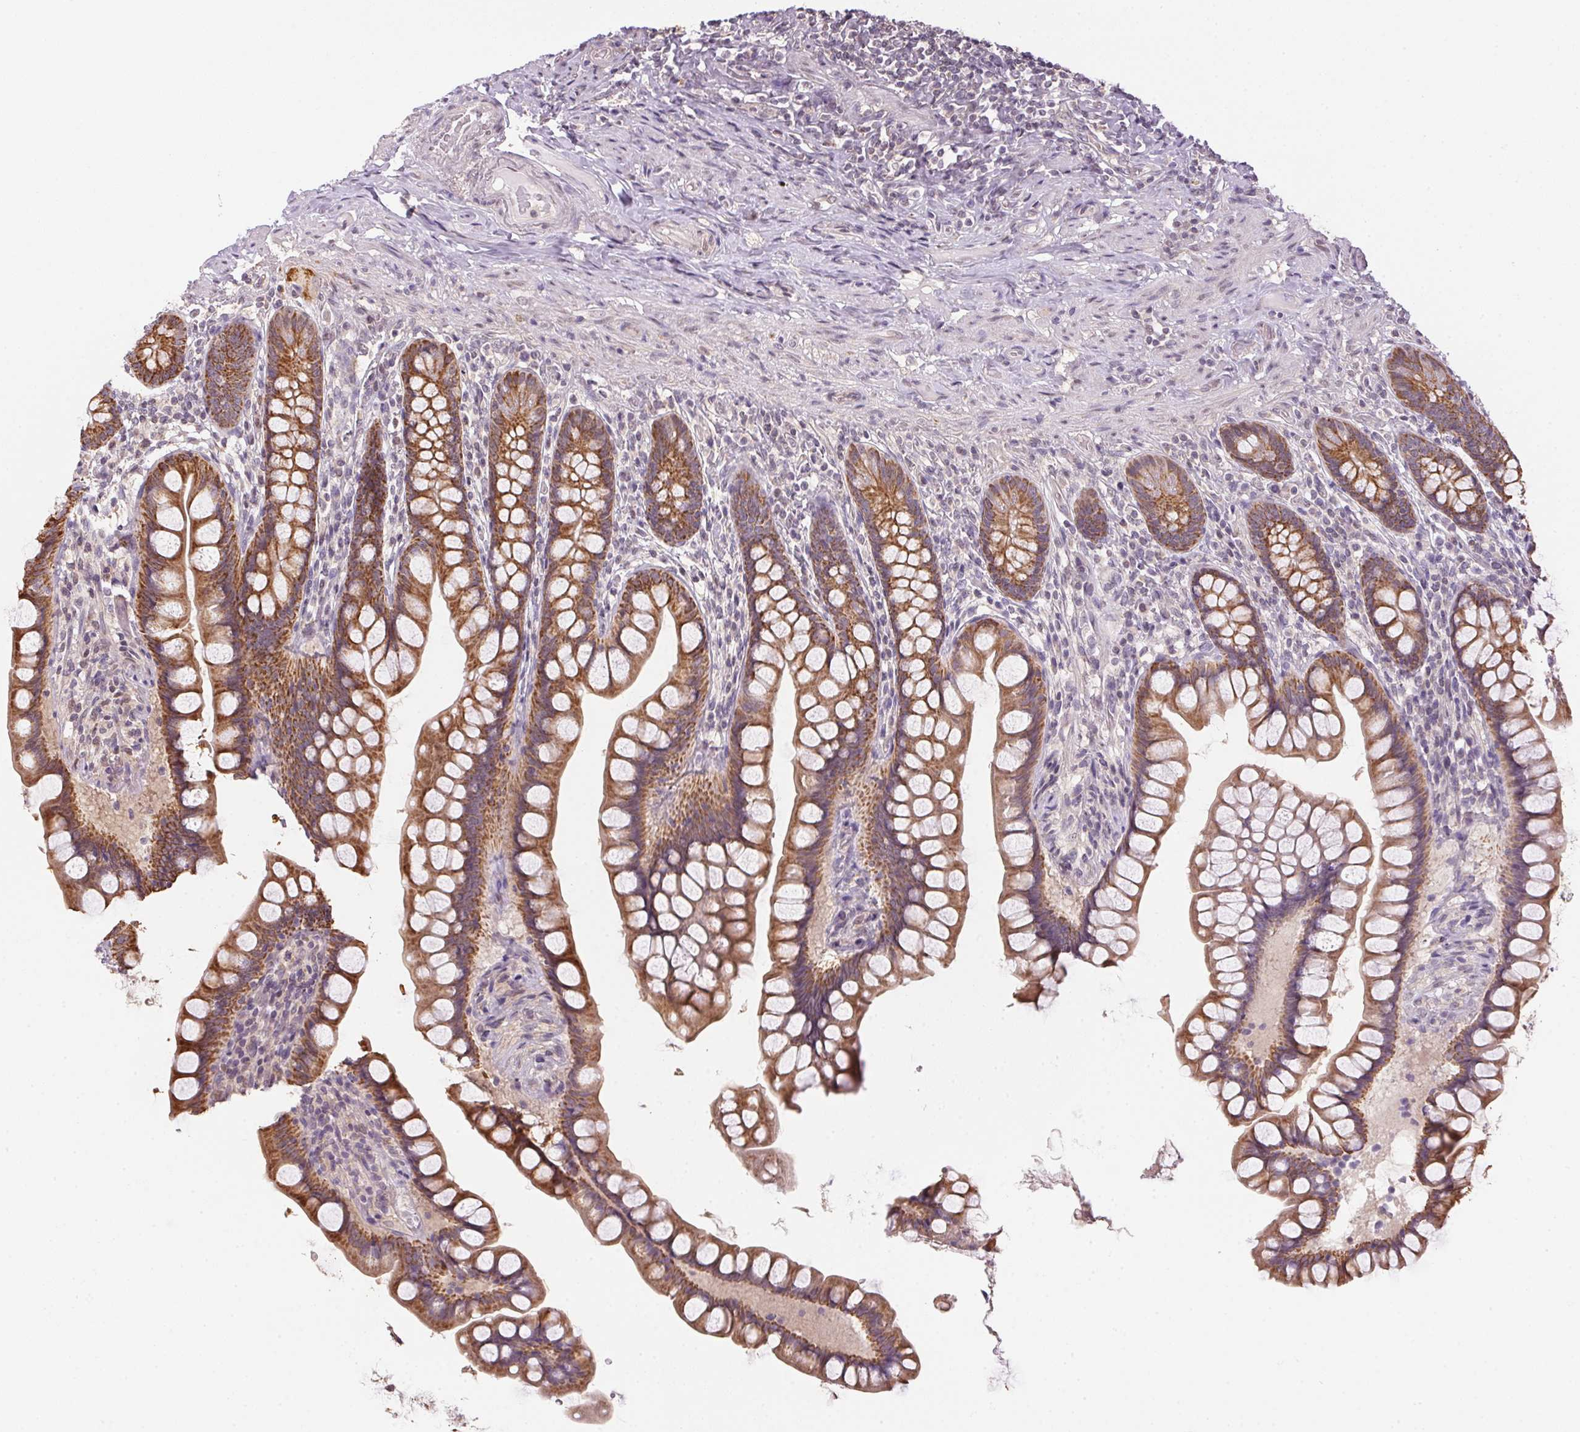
{"staining": {"intensity": "strong", "quantity": ">75%", "location": "cytoplasmic/membranous"}, "tissue": "small intestine", "cell_type": "Glandular cells", "image_type": "normal", "snomed": [{"axis": "morphology", "description": "Normal tissue, NOS"}, {"axis": "topography", "description": "Small intestine"}], "caption": "IHC staining of normal small intestine, which reveals high levels of strong cytoplasmic/membranous staining in about >75% of glandular cells indicating strong cytoplasmic/membranous protein expression. The staining was performed using DAB (3,3'-diaminobenzidine) (brown) for protein detection and nuclei were counterstained in hematoxylin (blue).", "gene": "SC5D", "patient": {"sex": "male", "age": 70}}